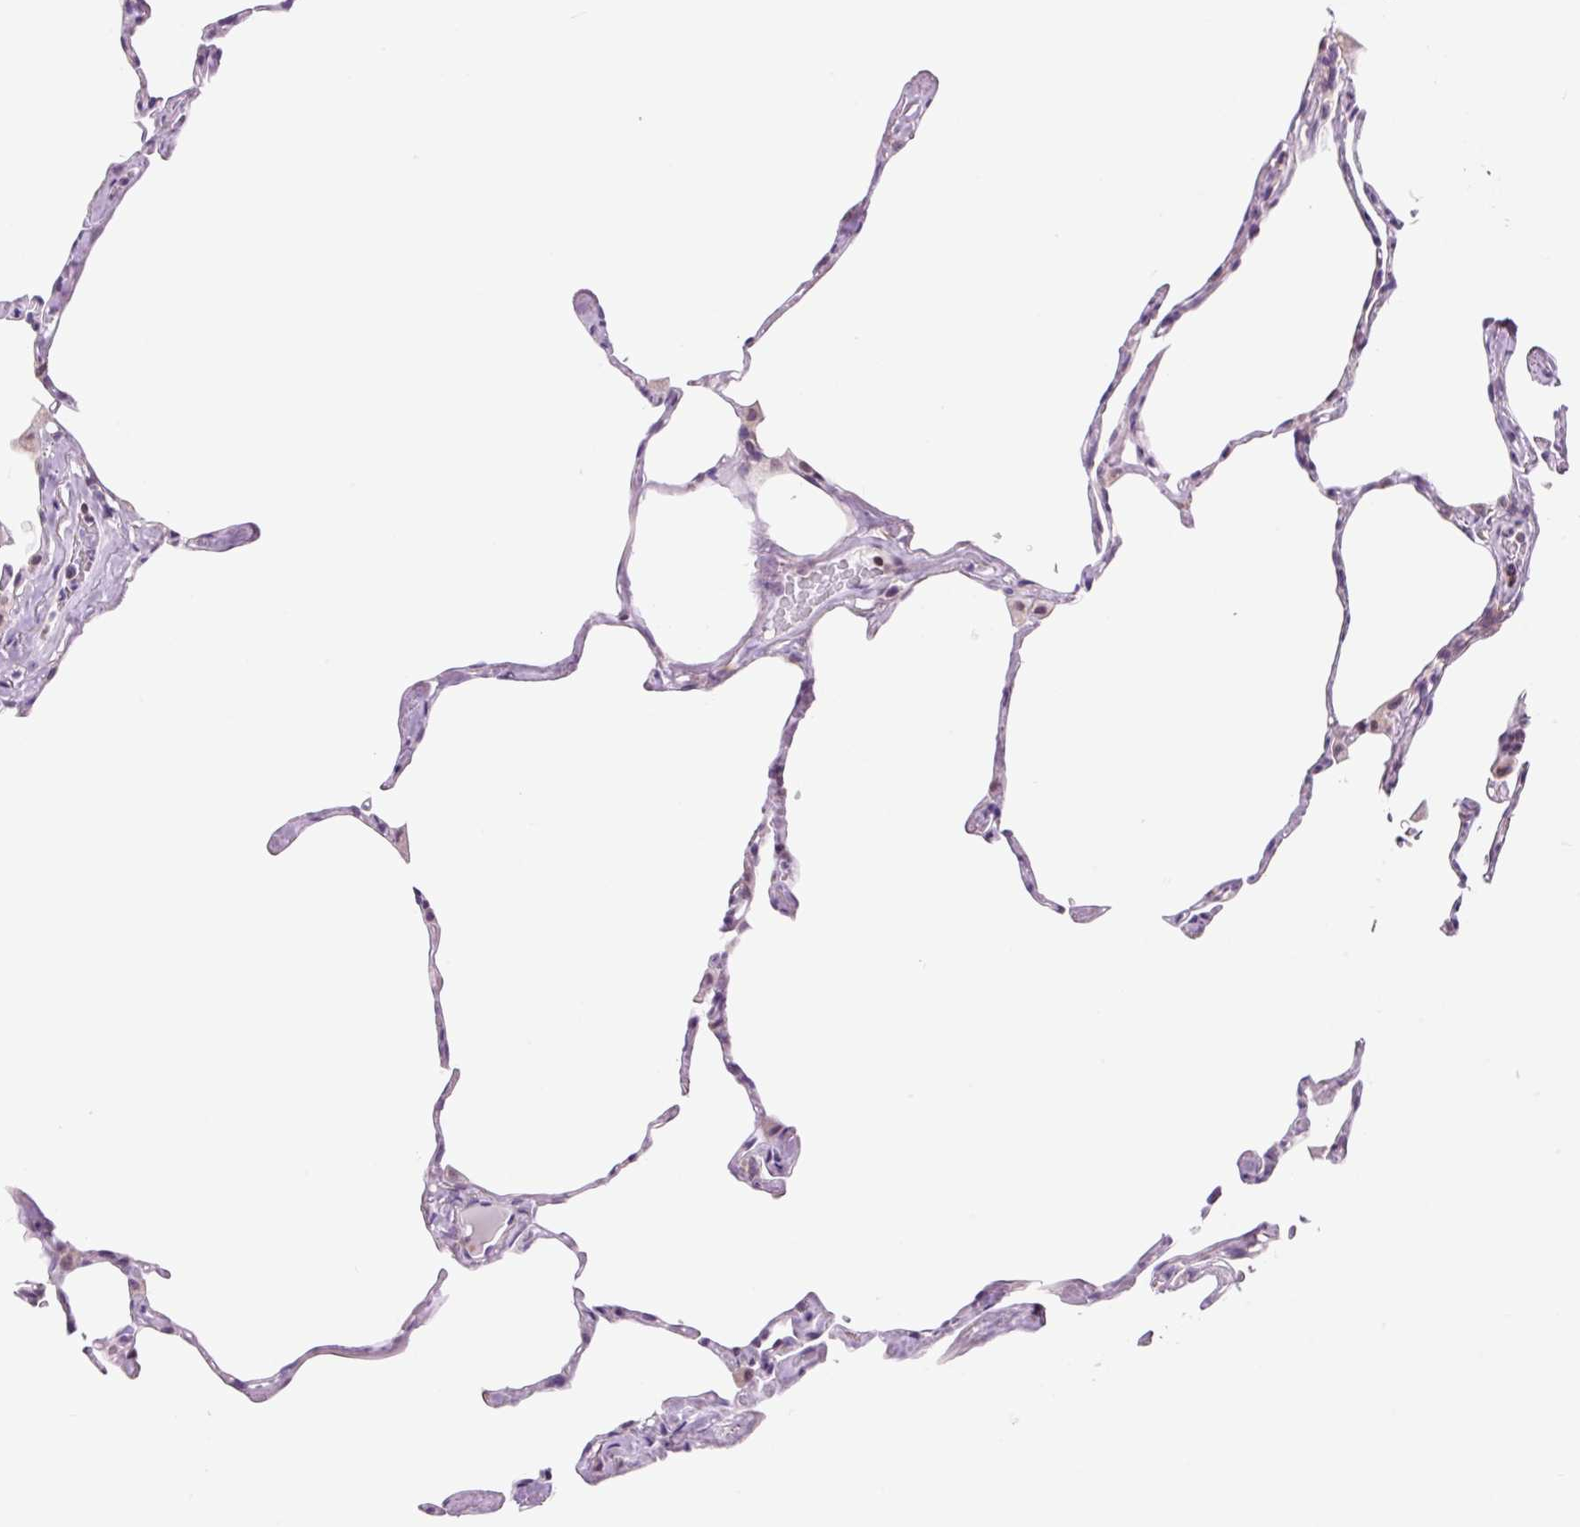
{"staining": {"intensity": "moderate", "quantity": "<25%", "location": "cytoplasmic/membranous"}, "tissue": "lung", "cell_type": "Alveolar cells", "image_type": "normal", "snomed": [{"axis": "morphology", "description": "Normal tissue, NOS"}, {"axis": "topography", "description": "Lung"}], "caption": "An image showing moderate cytoplasmic/membranous expression in about <25% of alveolar cells in unremarkable lung, as visualized by brown immunohistochemical staining.", "gene": "RPL41", "patient": {"sex": "male", "age": 65}}